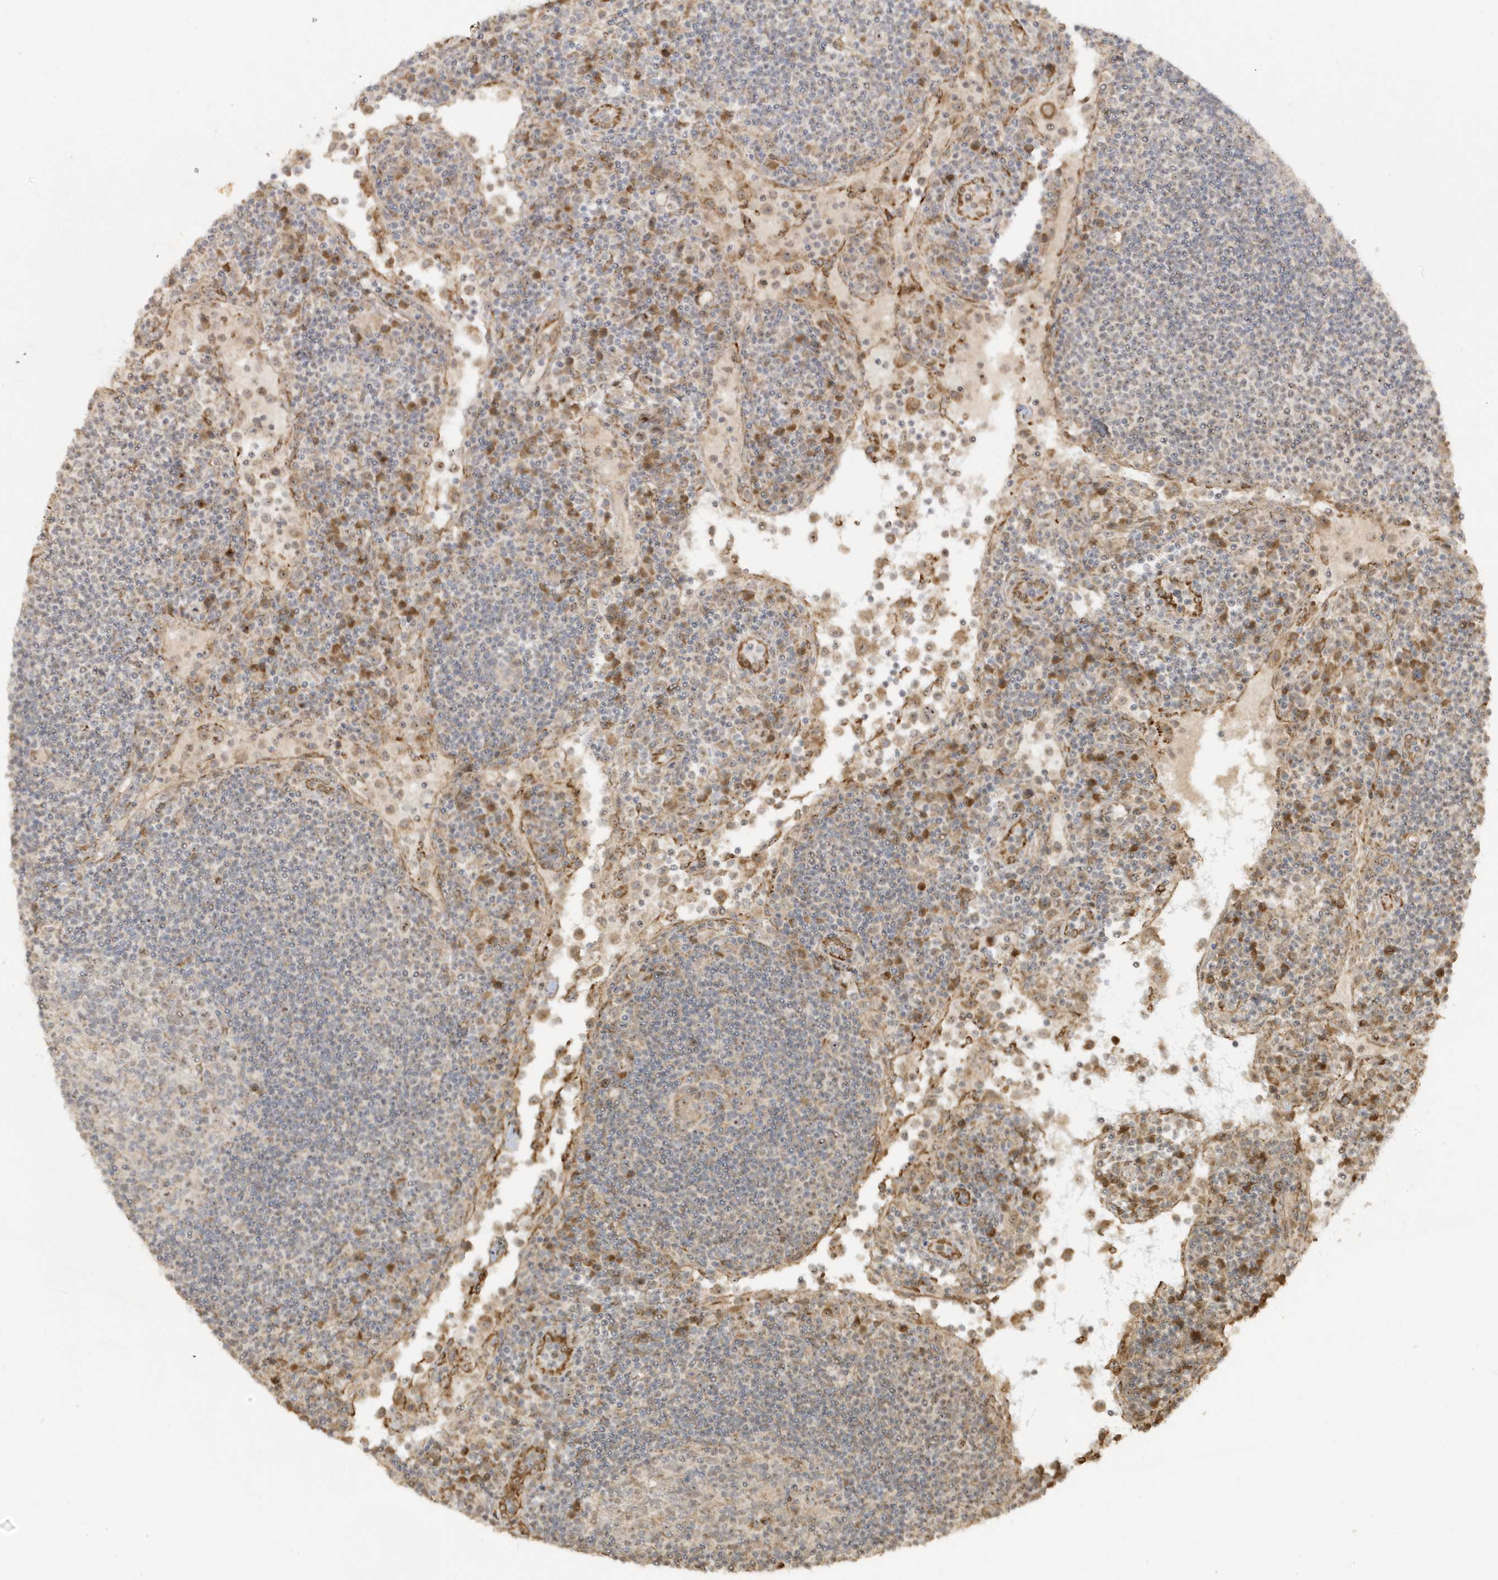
{"staining": {"intensity": "weak", "quantity": "<25%", "location": "cytoplasmic/membranous"}, "tissue": "lymph node", "cell_type": "Germinal center cells", "image_type": "normal", "snomed": [{"axis": "morphology", "description": "Normal tissue, NOS"}, {"axis": "topography", "description": "Lymph node"}], "caption": "Micrograph shows no protein positivity in germinal center cells of benign lymph node.", "gene": "ECM2", "patient": {"sex": "female", "age": 53}}